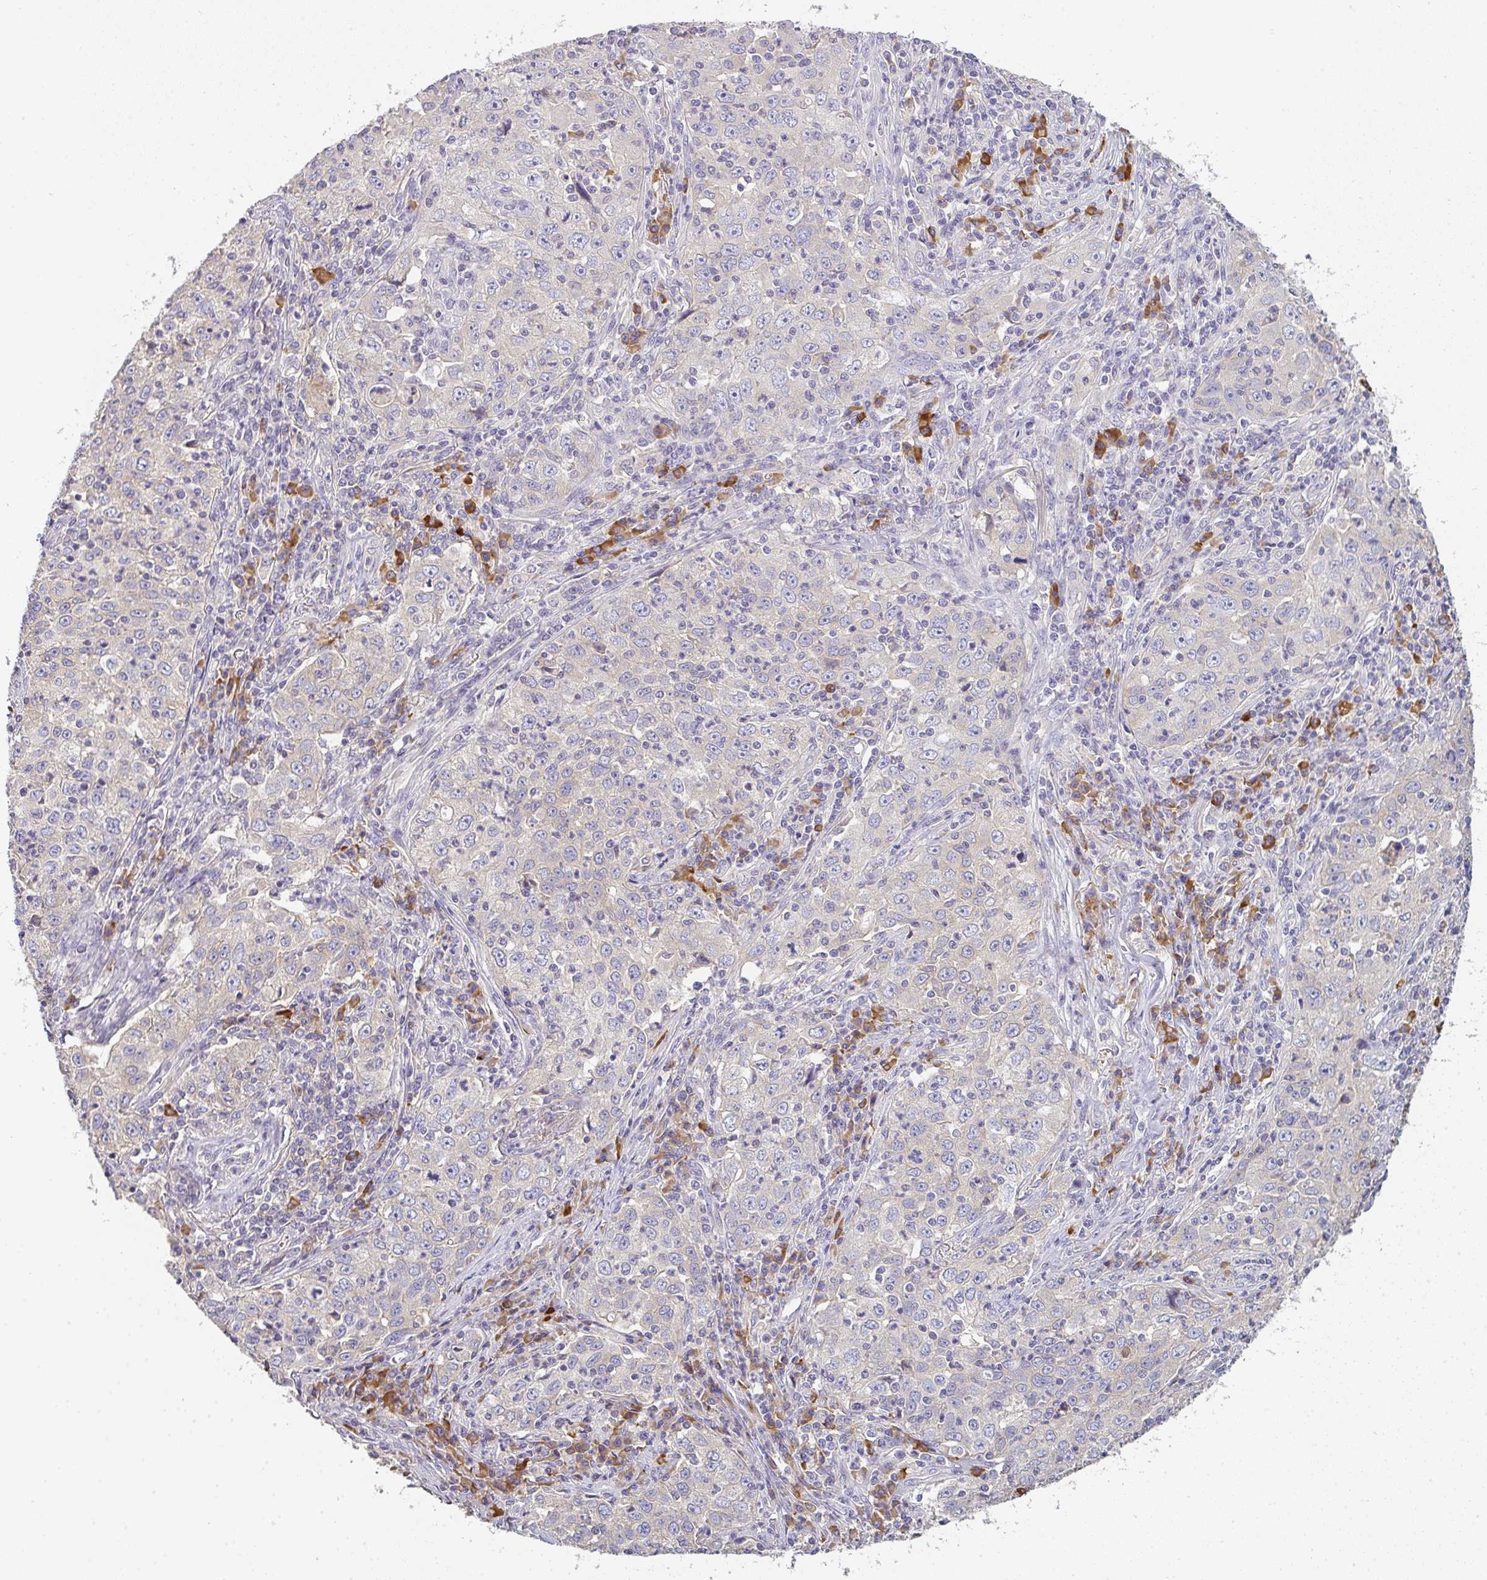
{"staining": {"intensity": "negative", "quantity": "none", "location": "none"}, "tissue": "lung cancer", "cell_type": "Tumor cells", "image_type": "cancer", "snomed": [{"axis": "morphology", "description": "Squamous cell carcinoma, NOS"}, {"axis": "topography", "description": "Lung"}], "caption": "This photomicrograph is of lung squamous cell carcinoma stained with immunohistochemistry to label a protein in brown with the nuclei are counter-stained blue. There is no positivity in tumor cells.", "gene": "ZNF215", "patient": {"sex": "male", "age": 71}}